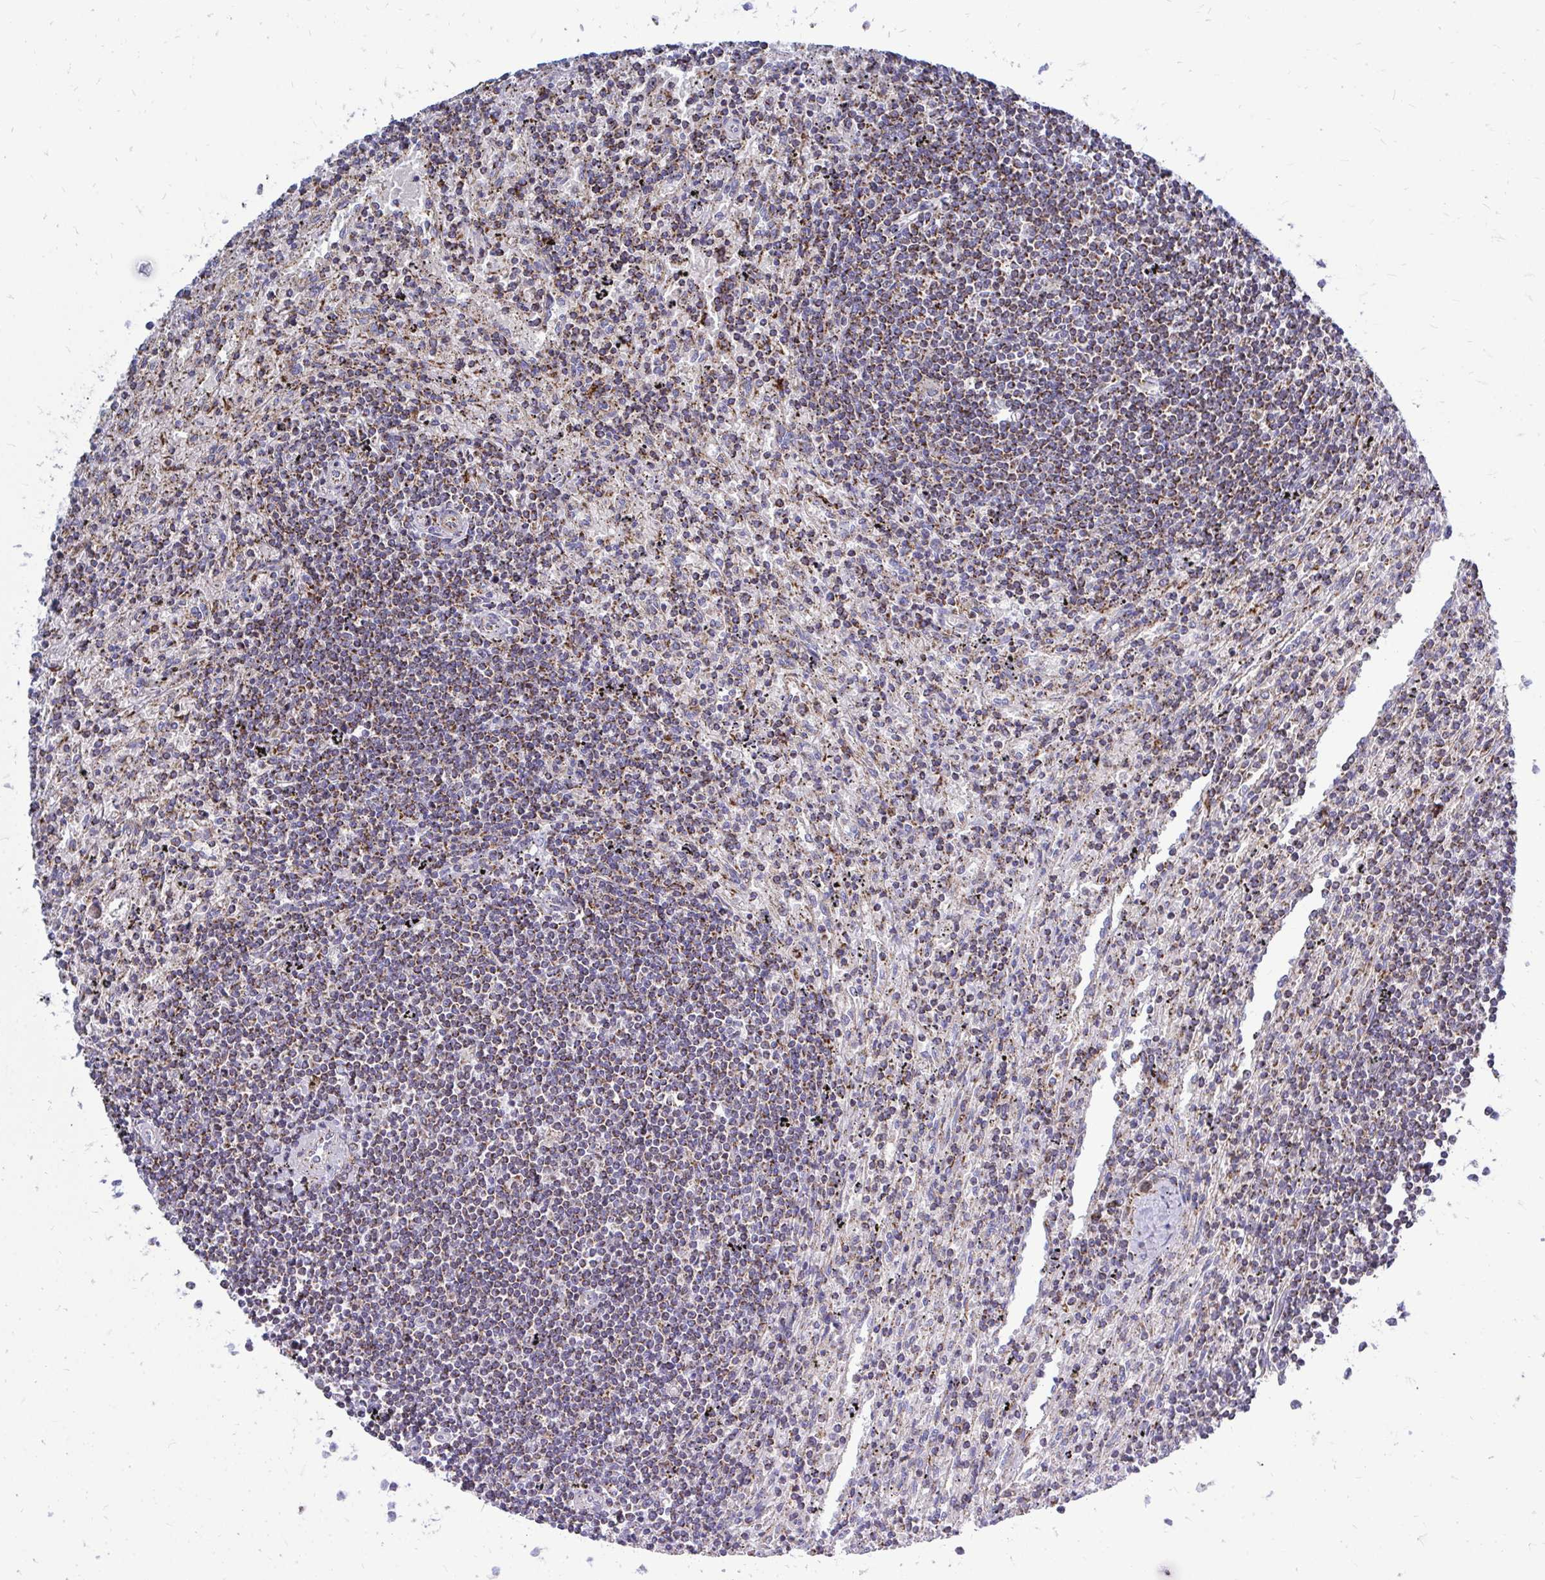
{"staining": {"intensity": "moderate", "quantity": ">75%", "location": "cytoplasmic/membranous"}, "tissue": "lymphoma", "cell_type": "Tumor cells", "image_type": "cancer", "snomed": [{"axis": "morphology", "description": "Malignant lymphoma, non-Hodgkin's type, Low grade"}, {"axis": "topography", "description": "Spleen"}], "caption": "Brown immunohistochemical staining in human low-grade malignant lymphoma, non-Hodgkin's type displays moderate cytoplasmic/membranous expression in approximately >75% of tumor cells.", "gene": "OR10R2", "patient": {"sex": "male", "age": 76}}